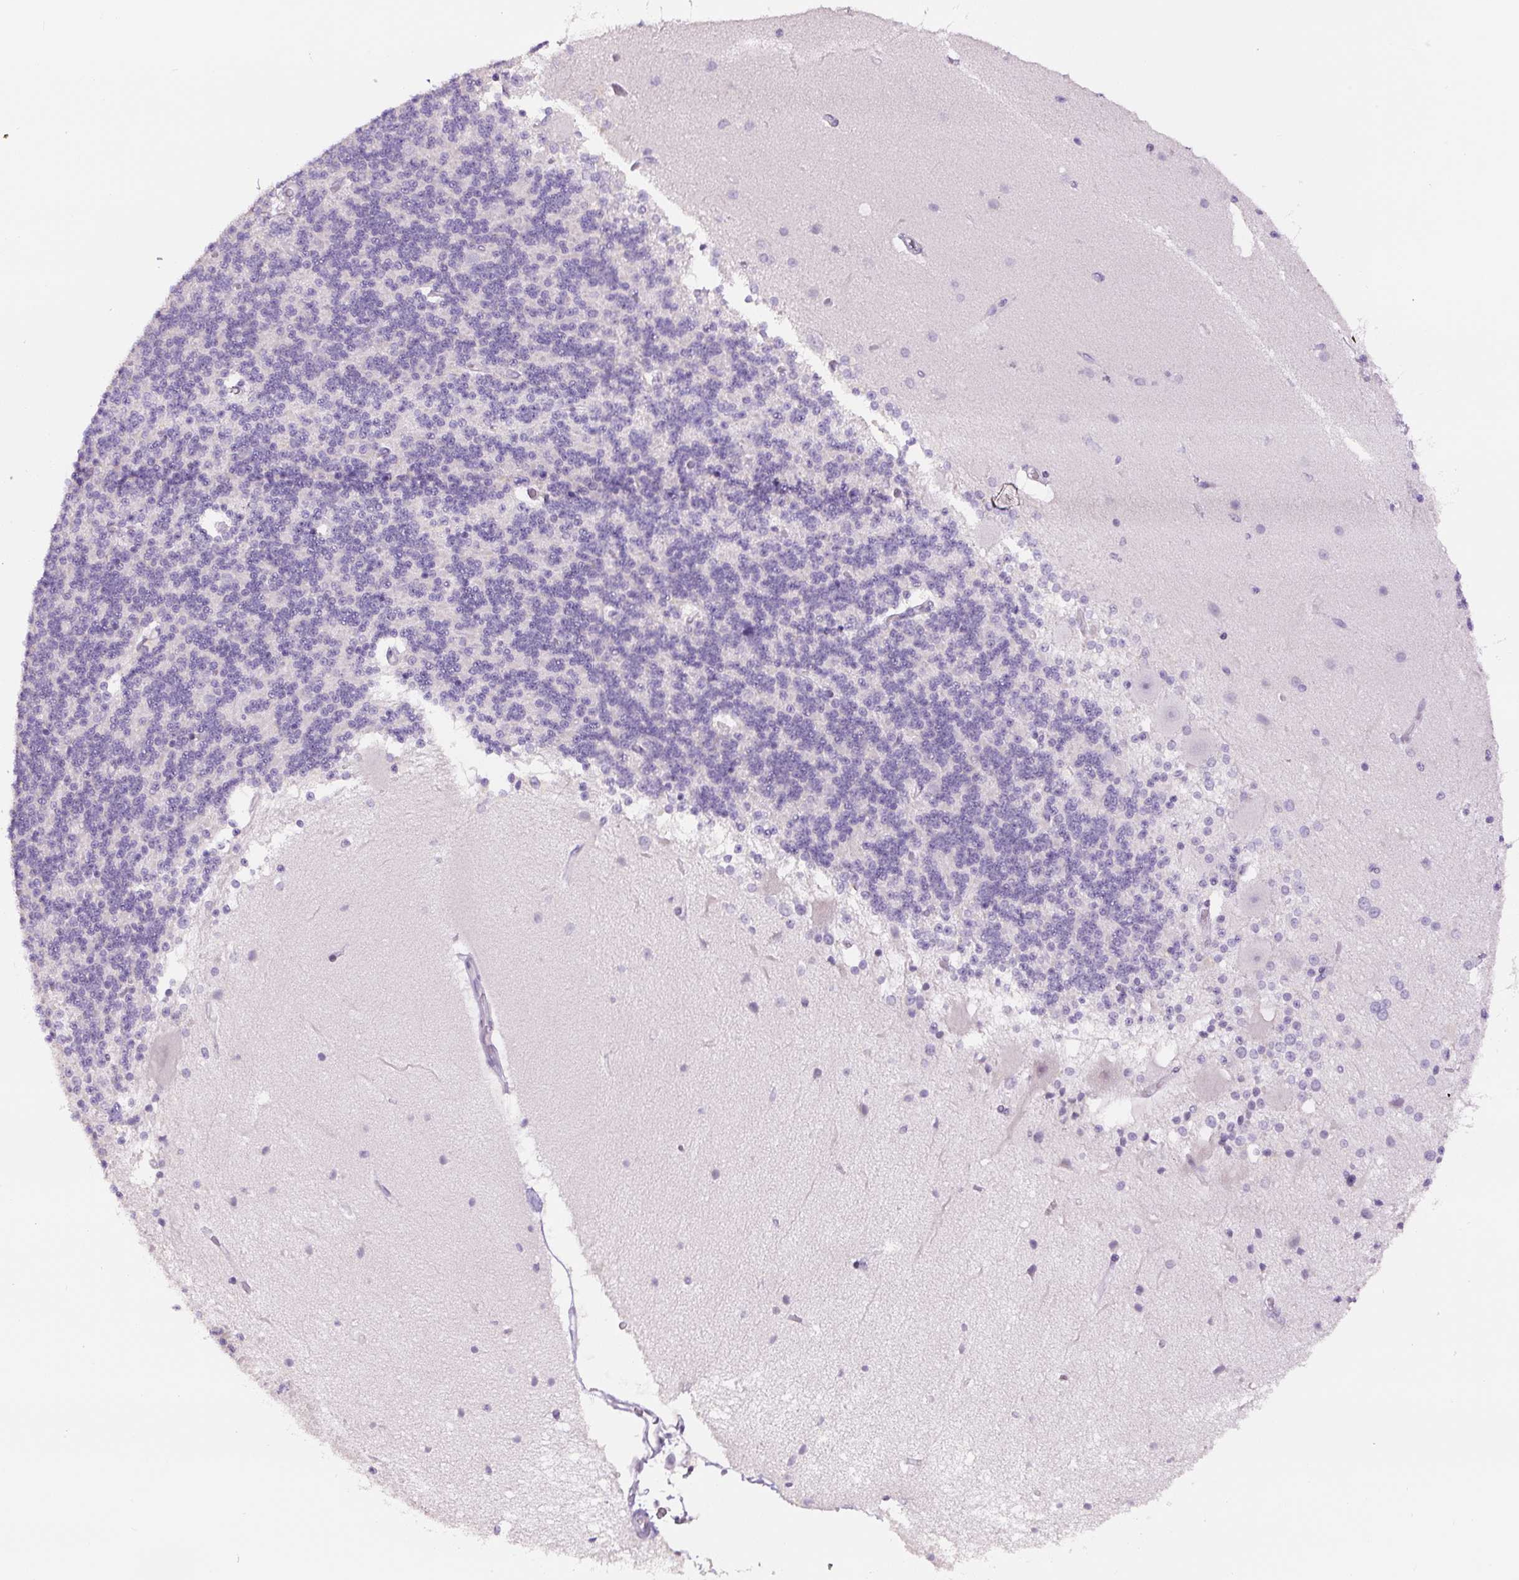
{"staining": {"intensity": "negative", "quantity": "none", "location": "none"}, "tissue": "cerebellum", "cell_type": "Cells in granular layer", "image_type": "normal", "snomed": [{"axis": "morphology", "description": "Normal tissue, NOS"}, {"axis": "topography", "description": "Cerebellum"}], "caption": "Immunohistochemical staining of normal human cerebellum exhibits no significant positivity in cells in granular layer. (DAB (3,3'-diaminobenzidine) immunohistochemistry (IHC), high magnification).", "gene": "SIX1", "patient": {"sex": "female", "age": 54}}